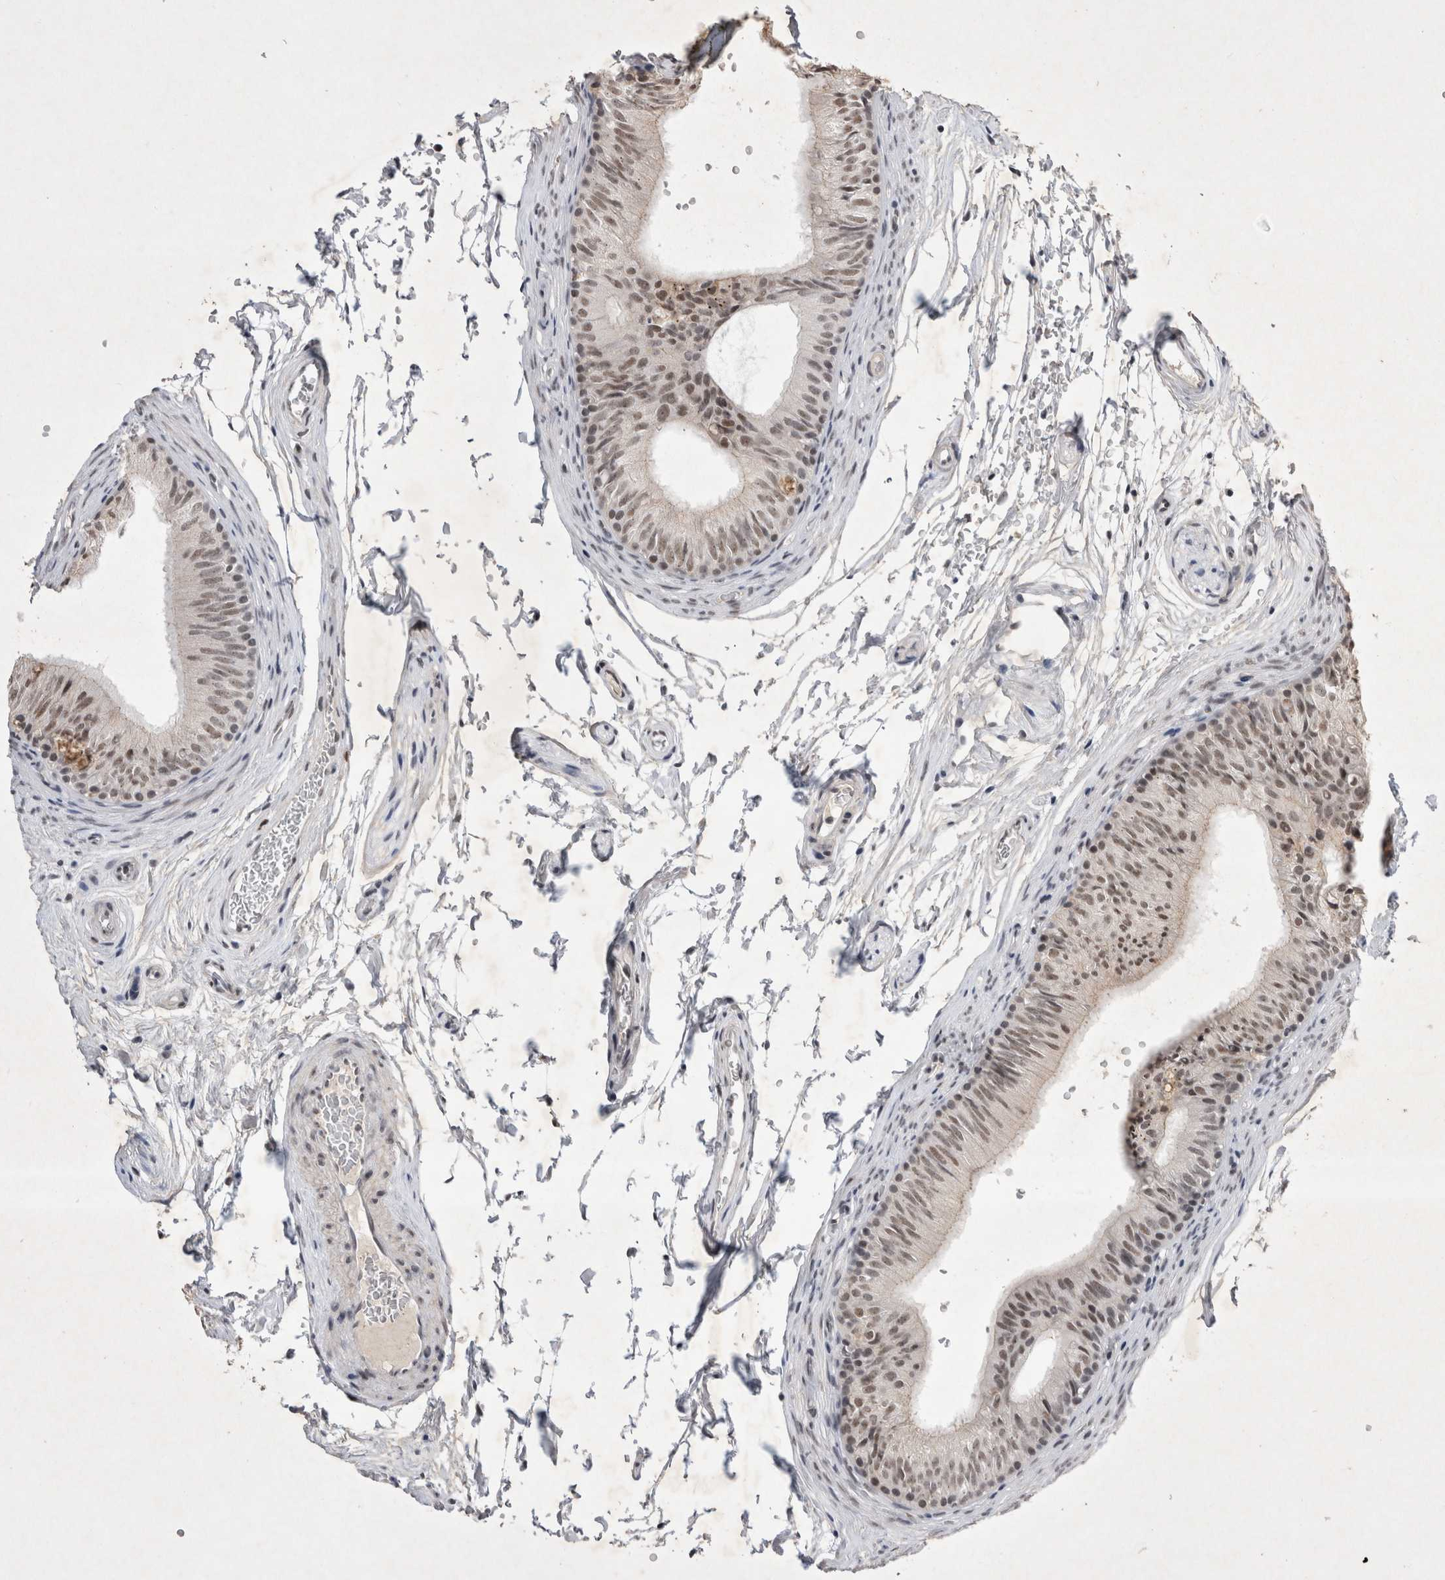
{"staining": {"intensity": "weak", "quantity": ">75%", "location": "cytoplasmic/membranous,nuclear"}, "tissue": "epididymis", "cell_type": "Glandular cells", "image_type": "normal", "snomed": [{"axis": "morphology", "description": "Normal tissue, NOS"}, {"axis": "topography", "description": "Epididymis"}], "caption": "Immunohistochemistry image of normal epididymis: human epididymis stained using immunohistochemistry (IHC) exhibits low levels of weak protein expression localized specifically in the cytoplasmic/membranous,nuclear of glandular cells, appearing as a cytoplasmic/membranous,nuclear brown color.", "gene": "RBM6", "patient": {"sex": "male", "age": 36}}